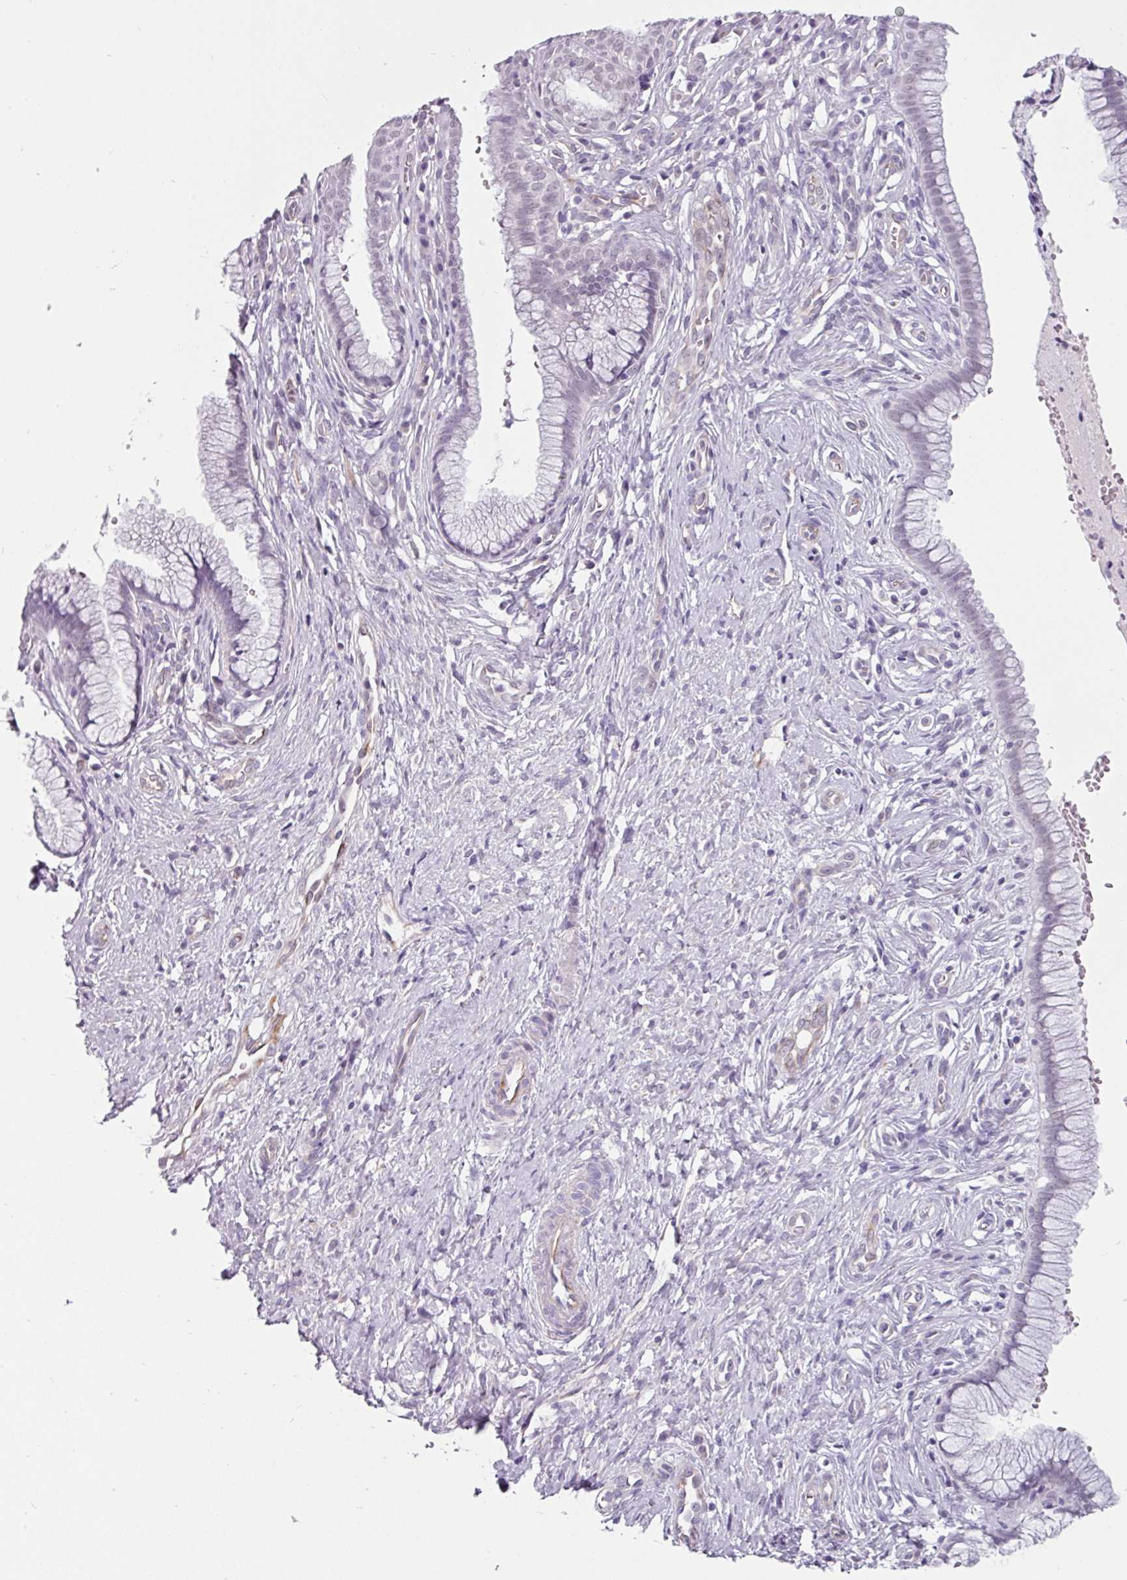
{"staining": {"intensity": "negative", "quantity": "none", "location": "none"}, "tissue": "cervix", "cell_type": "Glandular cells", "image_type": "normal", "snomed": [{"axis": "morphology", "description": "Normal tissue, NOS"}, {"axis": "topography", "description": "Cervix"}], "caption": "An immunohistochemistry (IHC) histopathology image of benign cervix is shown. There is no staining in glandular cells of cervix. (IHC, brightfield microscopy, high magnification).", "gene": "EYA3", "patient": {"sex": "female", "age": 36}}